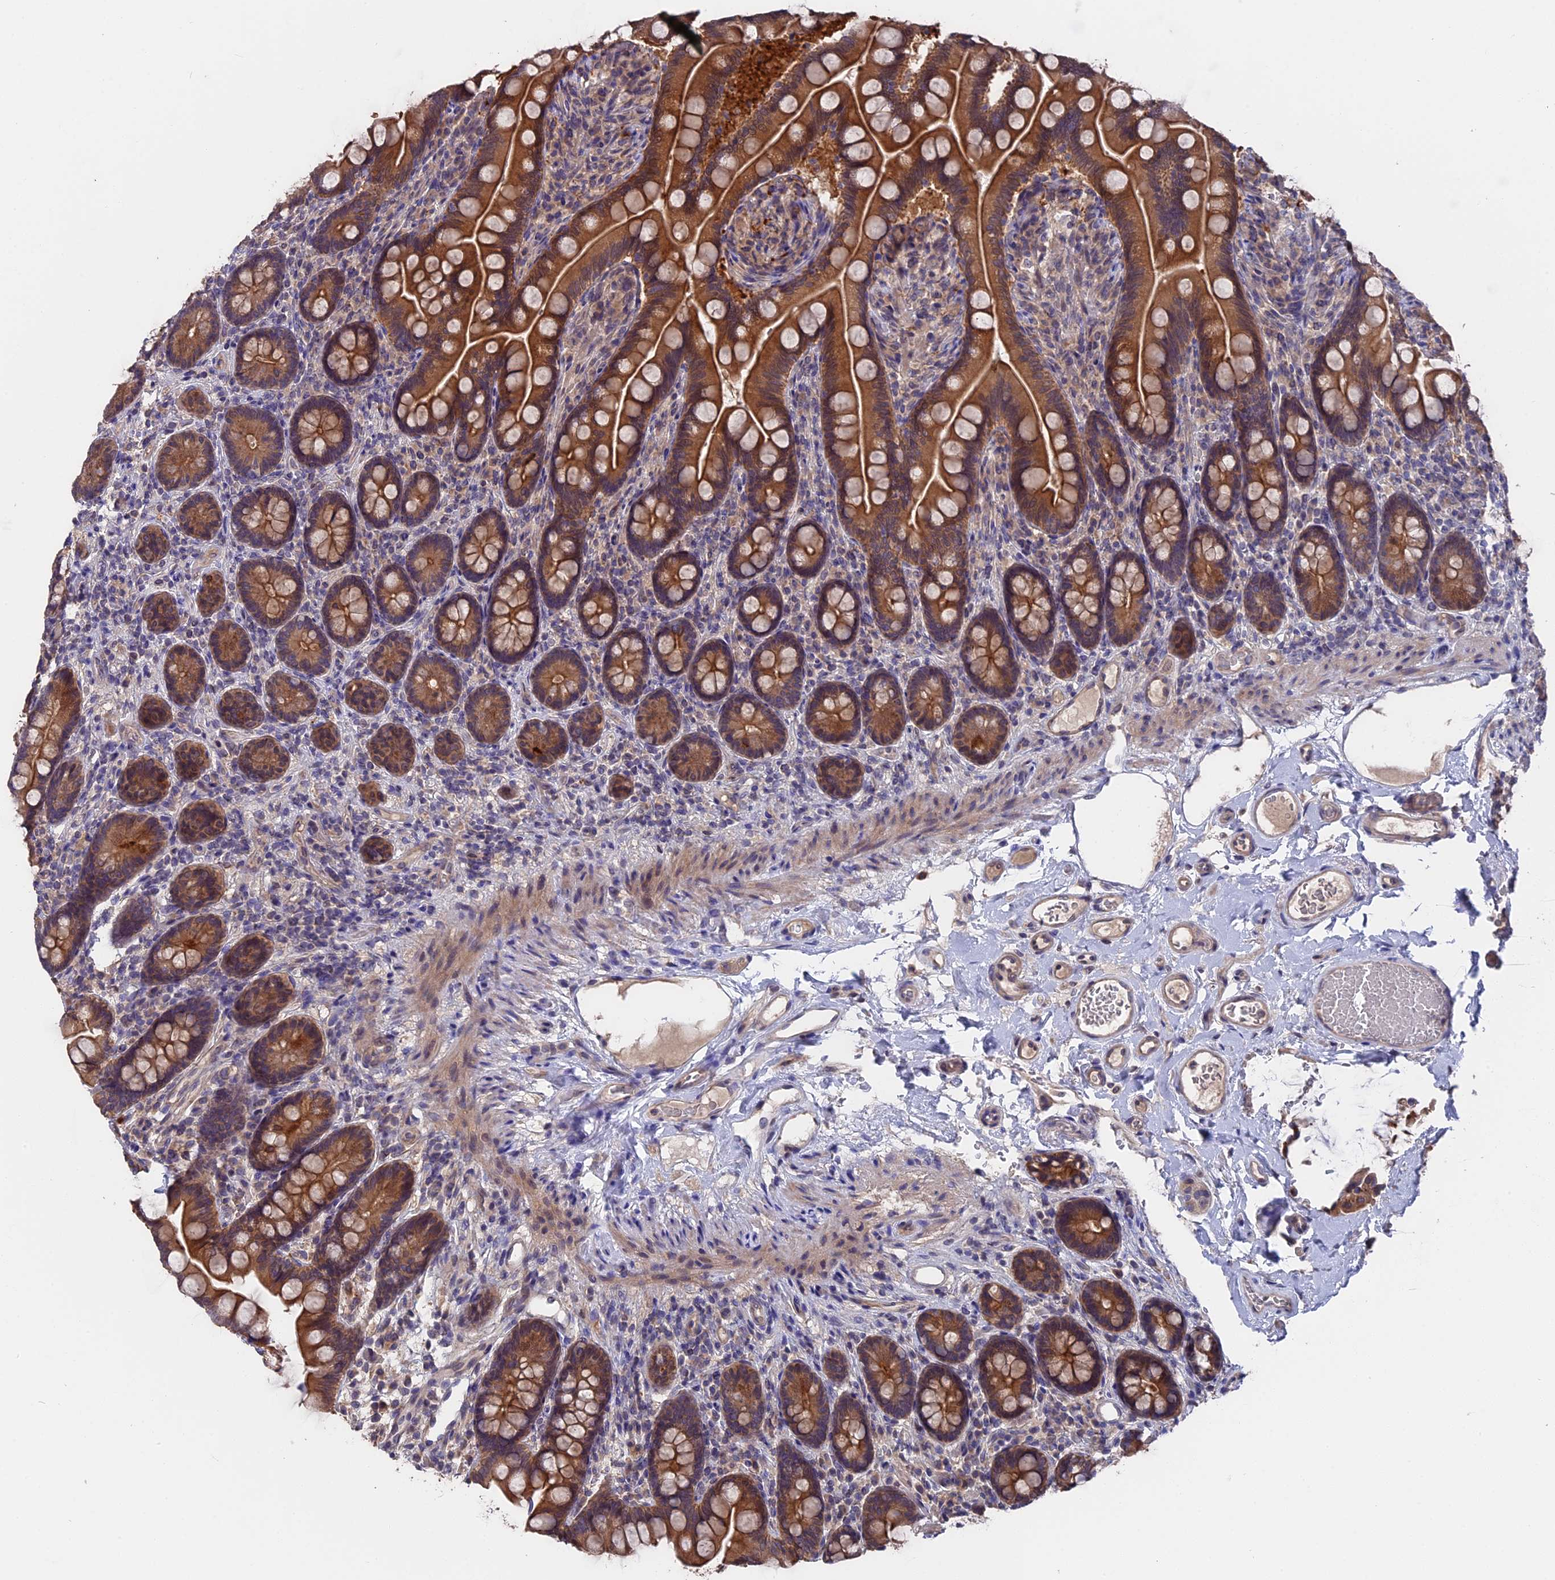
{"staining": {"intensity": "strong", "quantity": ">75%", "location": "cytoplasmic/membranous"}, "tissue": "small intestine", "cell_type": "Glandular cells", "image_type": "normal", "snomed": [{"axis": "morphology", "description": "Normal tissue, NOS"}, {"axis": "topography", "description": "Small intestine"}], "caption": "About >75% of glandular cells in normal human small intestine display strong cytoplasmic/membranous protein staining as visualized by brown immunohistochemical staining.", "gene": "ZCCHC2", "patient": {"sex": "female", "age": 64}}